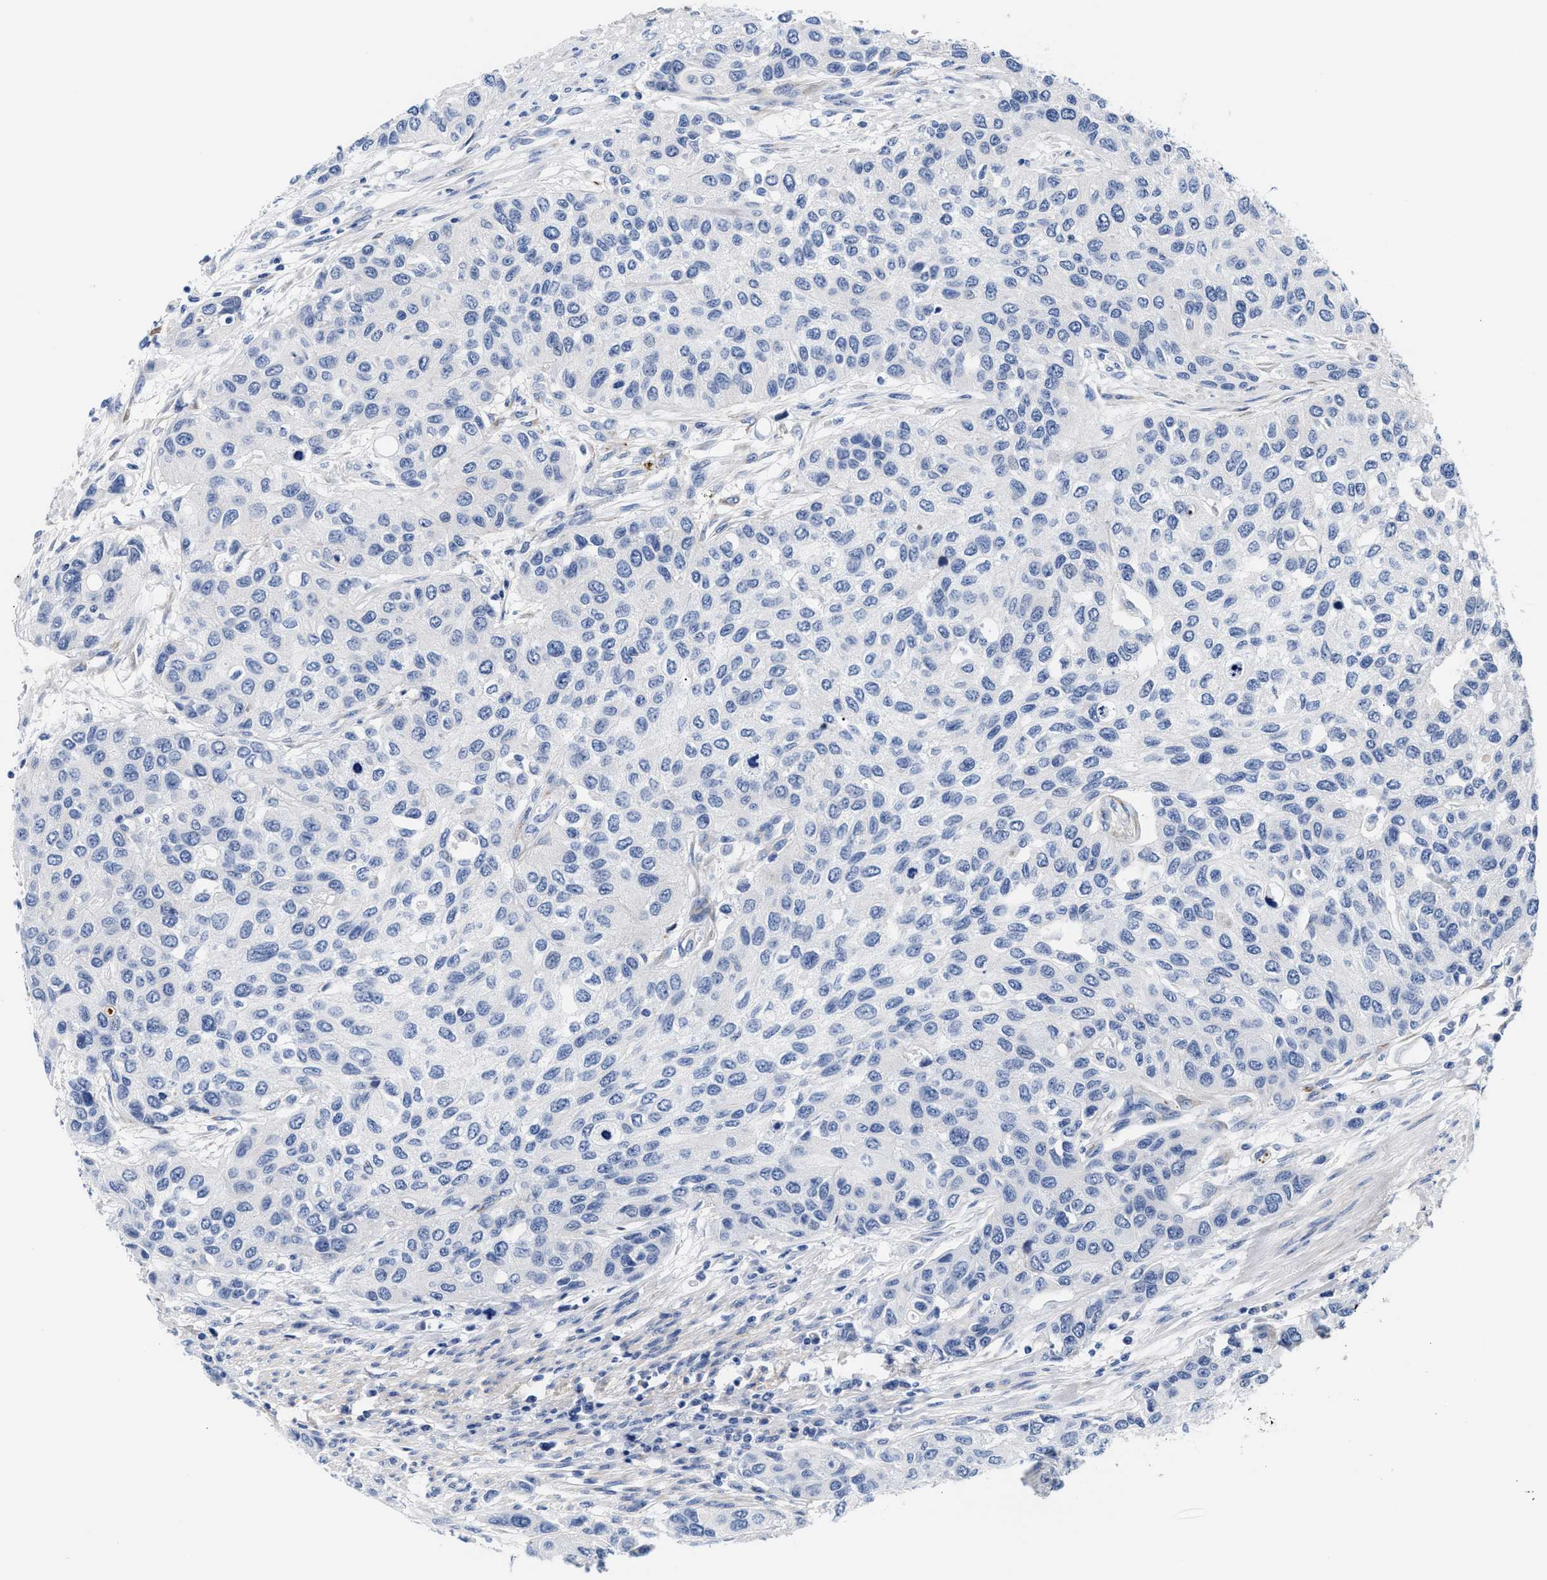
{"staining": {"intensity": "negative", "quantity": "none", "location": "none"}, "tissue": "urothelial cancer", "cell_type": "Tumor cells", "image_type": "cancer", "snomed": [{"axis": "morphology", "description": "Urothelial carcinoma, High grade"}, {"axis": "topography", "description": "Urinary bladder"}], "caption": "The immunohistochemistry (IHC) photomicrograph has no significant expression in tumor cells of urothelial cancer tissue.", "gene": "ACTL7B", "patient": {"sex": "female", "age": 56}}